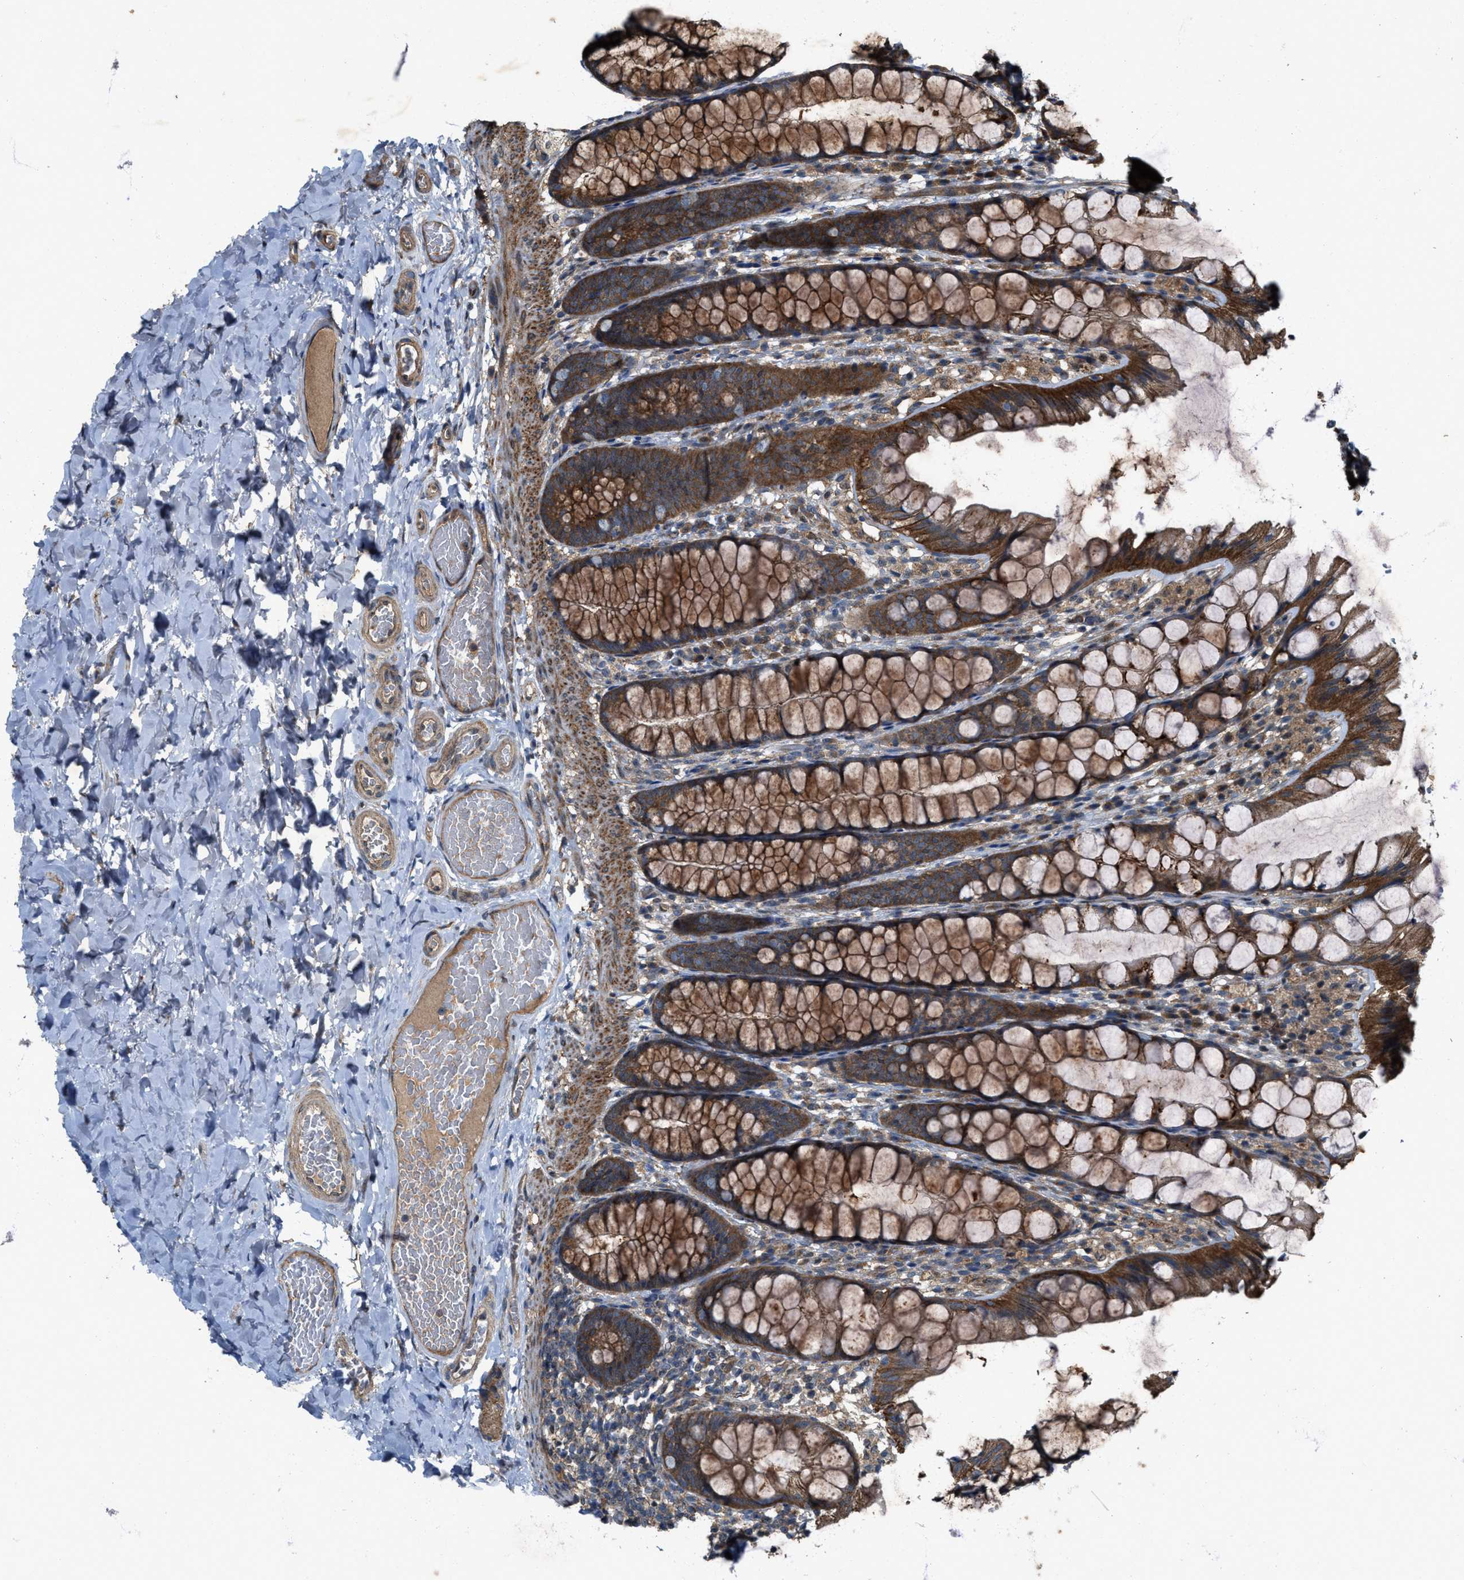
{"staining": {"intensity": "moderate", "quantity": ">75%", "location": "cytoplasmic/membranous"}, "tissue": "colon", "cell_type": "Endothelial cells", "image_type": "normal", "snomed": [{"axis": "morphology", "description": "Normal tissue, NOS"}, {"axis": "topography", "description": "Colon"}], "caption": "High-power microscopy captured an immunohistochemistry image of benign colon, revealing moderate cytoplasmic/membranous positivity in about >75% of endothelial cells.", "gene": "PDP2", "patient": {"sex": "male", "age": 47}}